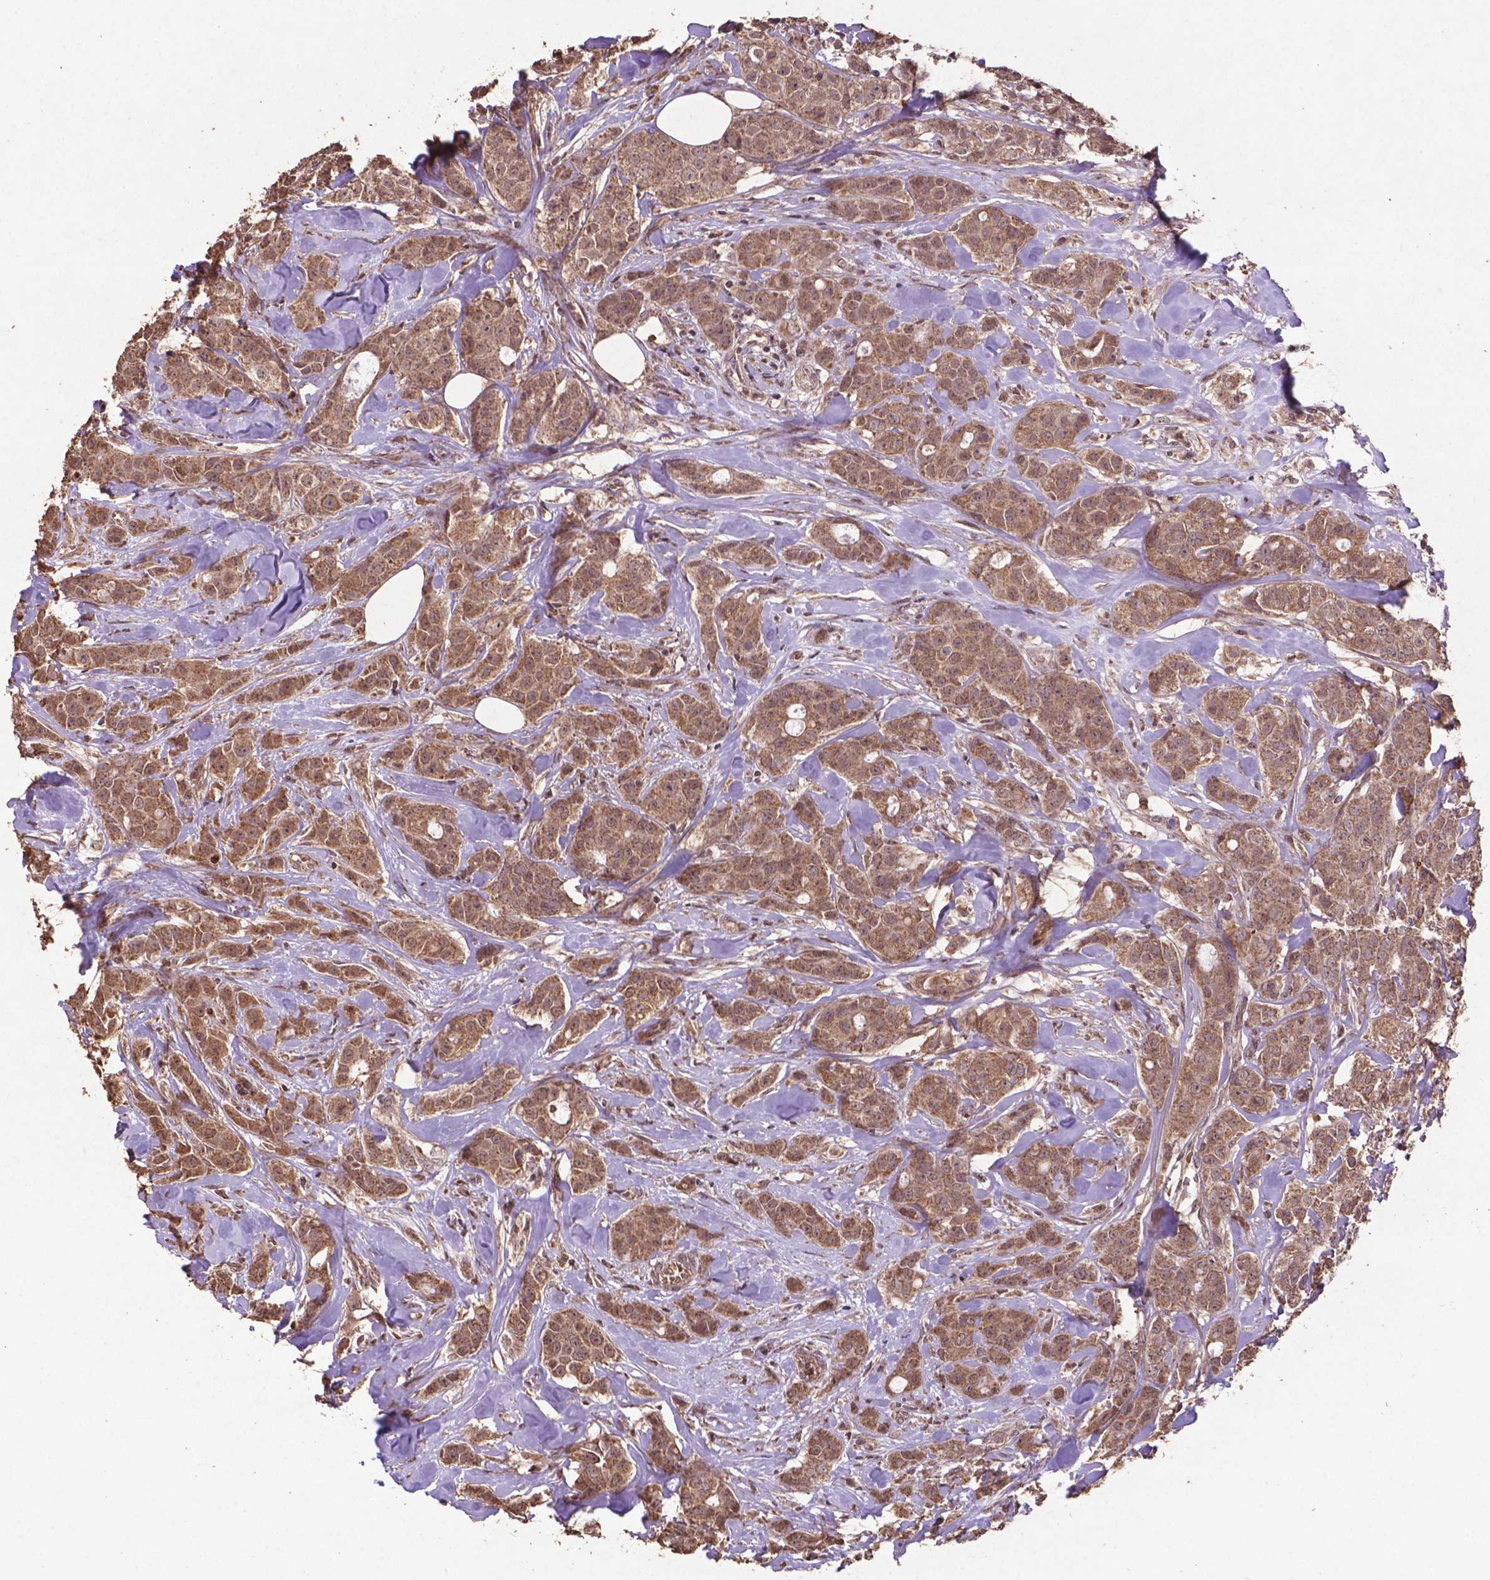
{"staining": {"intensity": "moderate", "quantity": ">75%", "location": "cytoplasmic/membranous,nuclear"}, "tissue": "breast cancer", "cell_type": "Tumor cells", "image_type": "cancer", "snomed": [{"axis": "morphology", "description": "Duct carcinoma"}, {"axis": "topography", "description": "Breast"}], "caption": "Breast invasive ductal carcinoma was stained to show a protein in brown. There is medium levels of moderate cytoplasmic/membranous and nuclear staining in about >75% of tumor cells.", "gene": "DCAF1", "patient": {"sex": "female", "age": 43}}